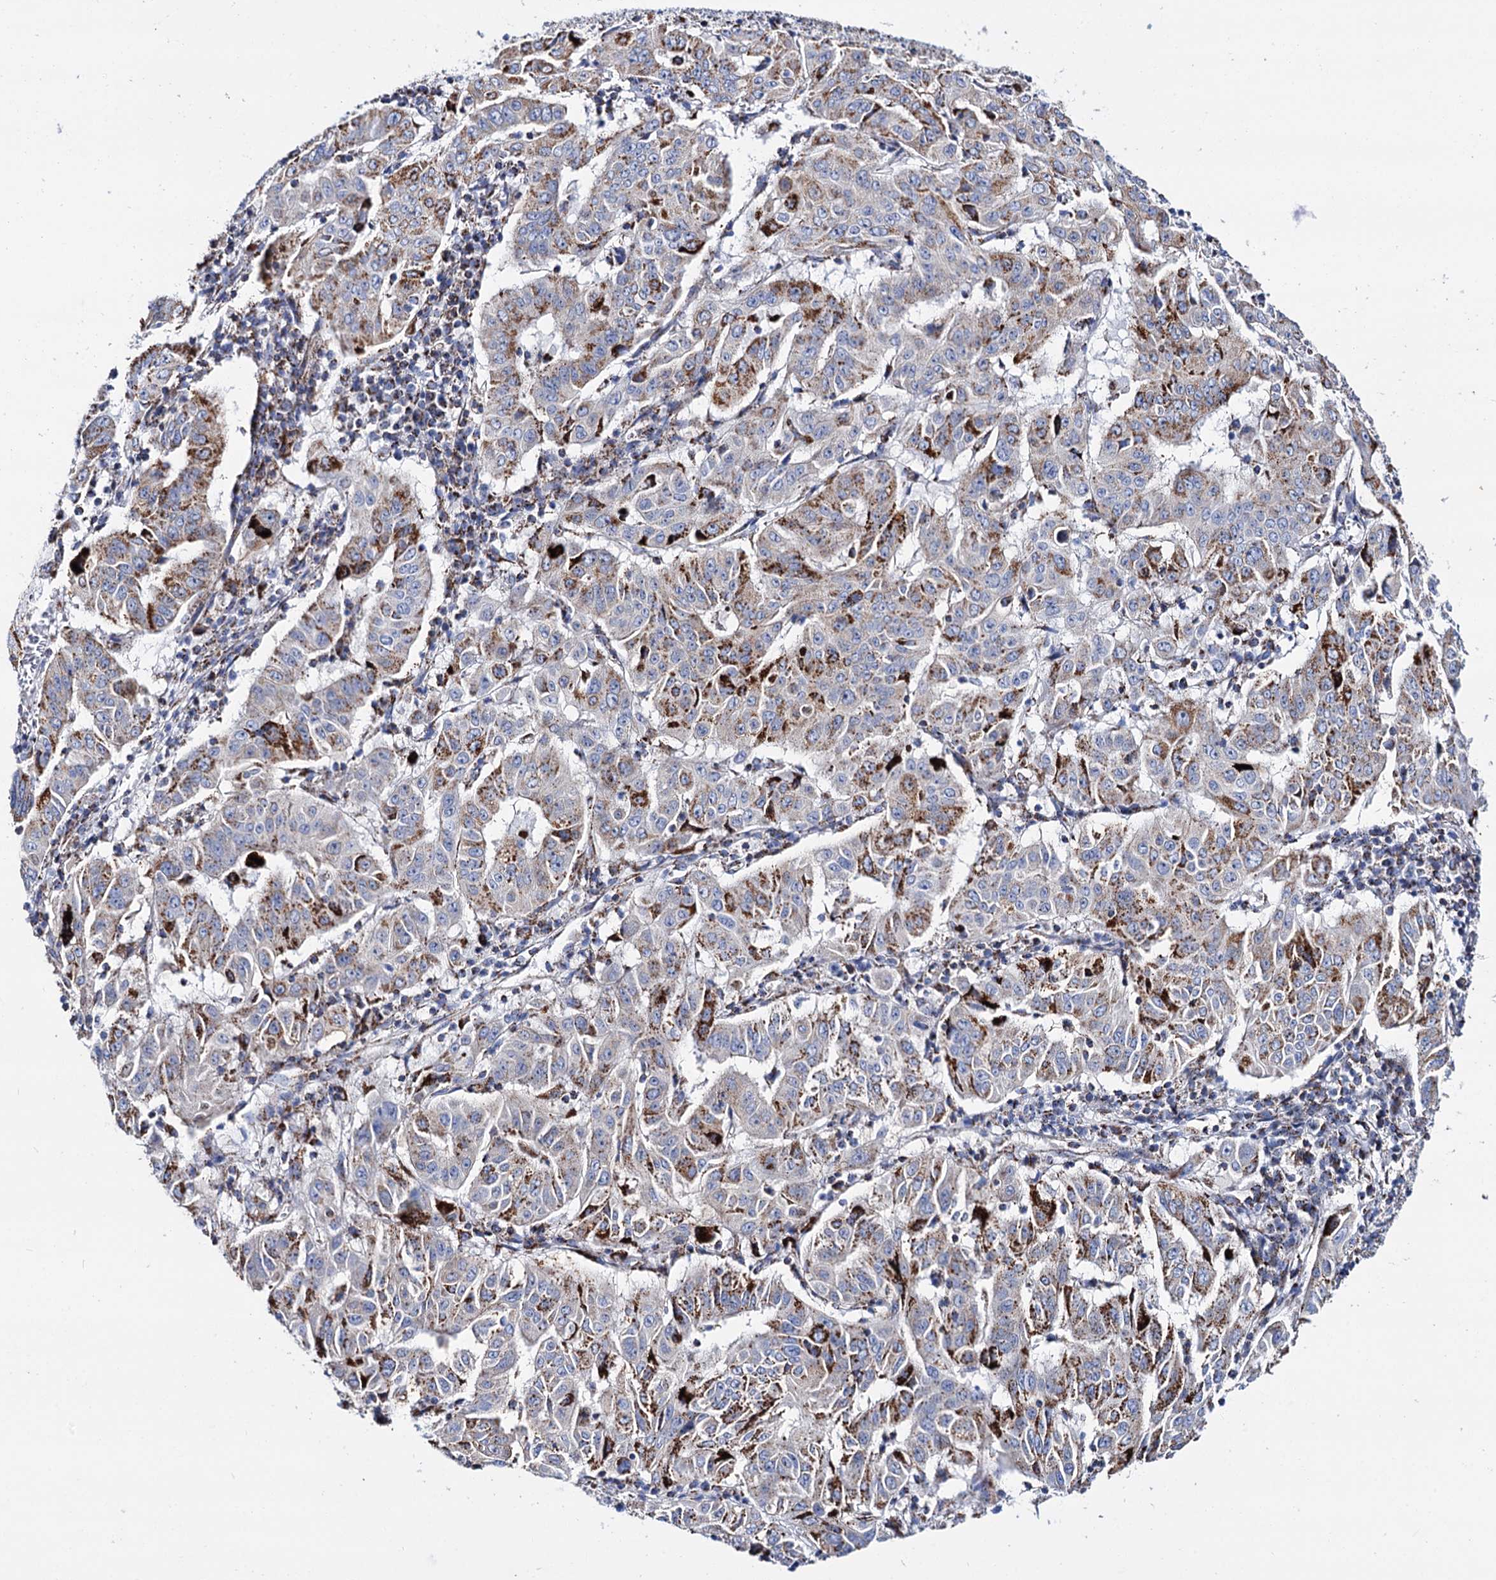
{"staining": {"intensity": "strong", "quantity": "25%-75%", "location": "cytoplasmic/membranous"}, "tissue": "pancreatic cancer", "cell_type": "Tumor cells", "image_type": "cancer", "snomed": [{"axis": "morphology", "description": "Adenocarcinoma, NOS"}, {"axis": "topography", "description": "Pancreas"}], "caption": "The immunohistochemical stain shows strong cytoplasmic/membranous positivity in tumor cells of pancreatic cancer (adenocarcinoma) tissue.", "gene": "UBASH3B", "patient": {"sex": "male", "age": 63}}